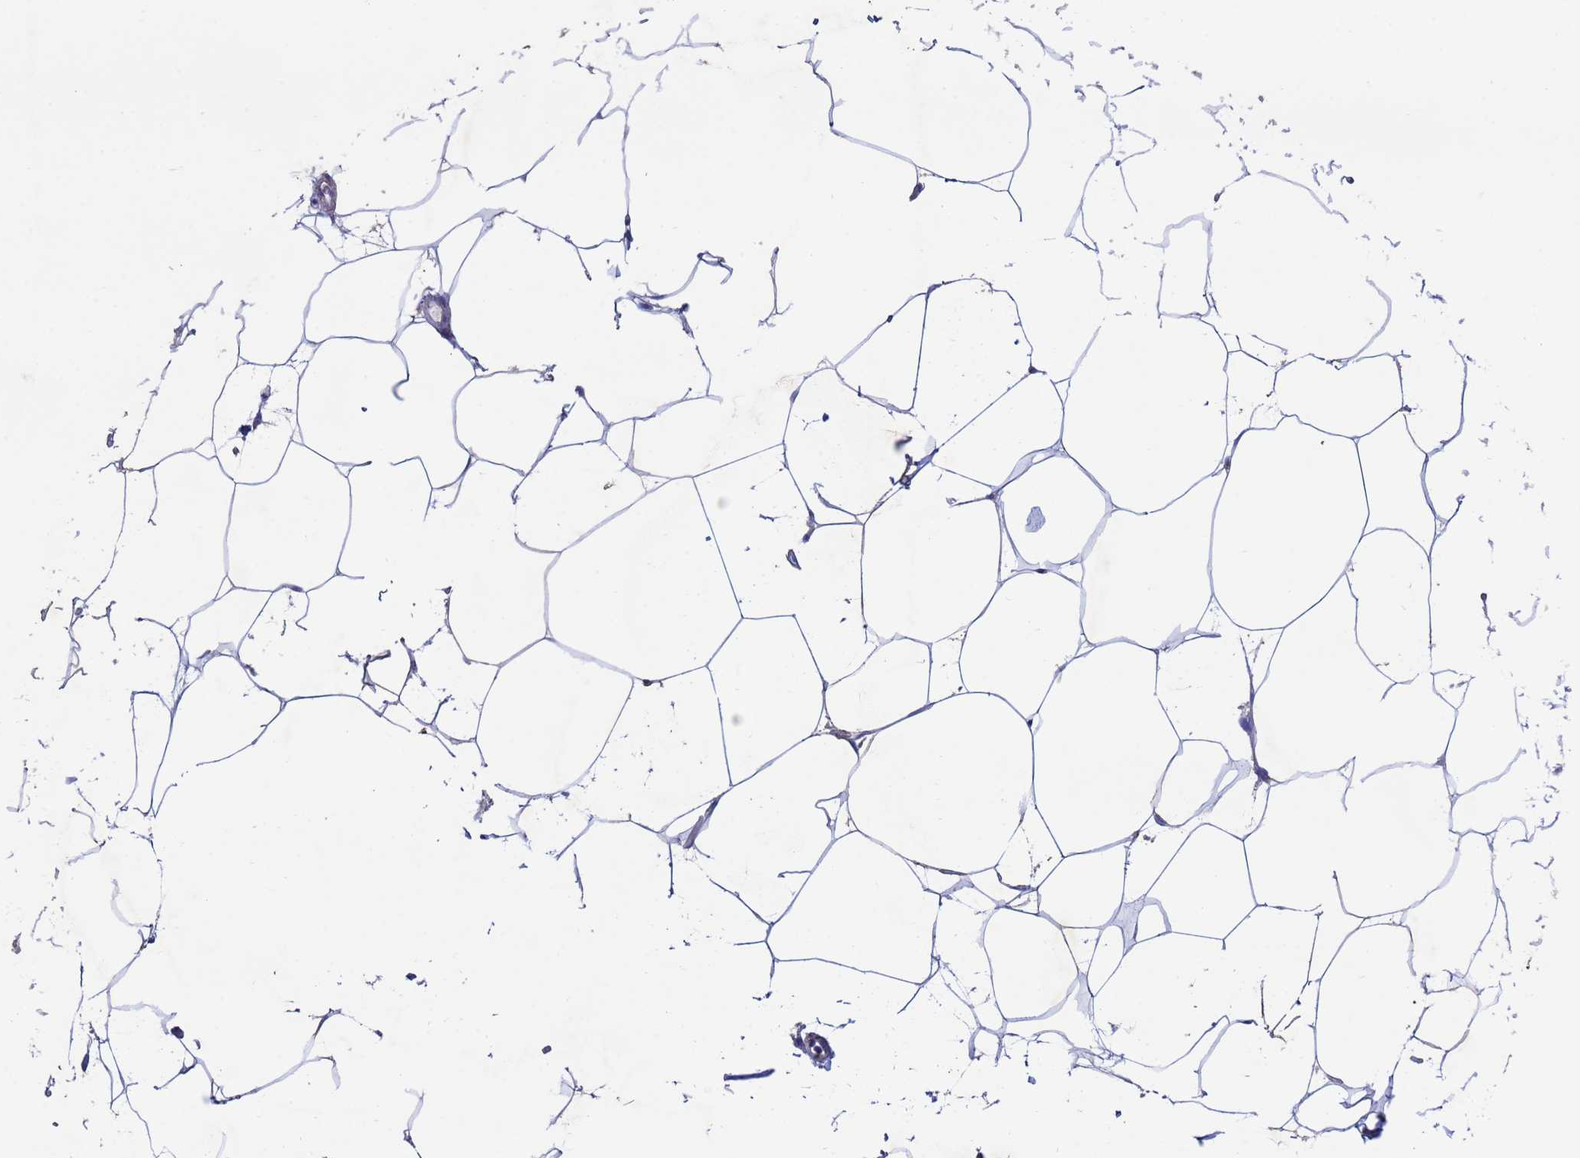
{"staining": {"intensity": "negative", "quantity": "none", "location": "none"}, "tissue": "adipose tissue", "cell_type": "Adipocytes", "image_type": "normal", "snomed": [{"axis": "morphology", "description": "Normal tissue, NOS"}, {"axis": "topography", "description": "Adipose tissue"}], "caption": "This is an IHC image of benign adipose tissue. There is no positivity in adipocytes.", "gene": "CSTB", "patient": {"sex": "female", "age": 37}}